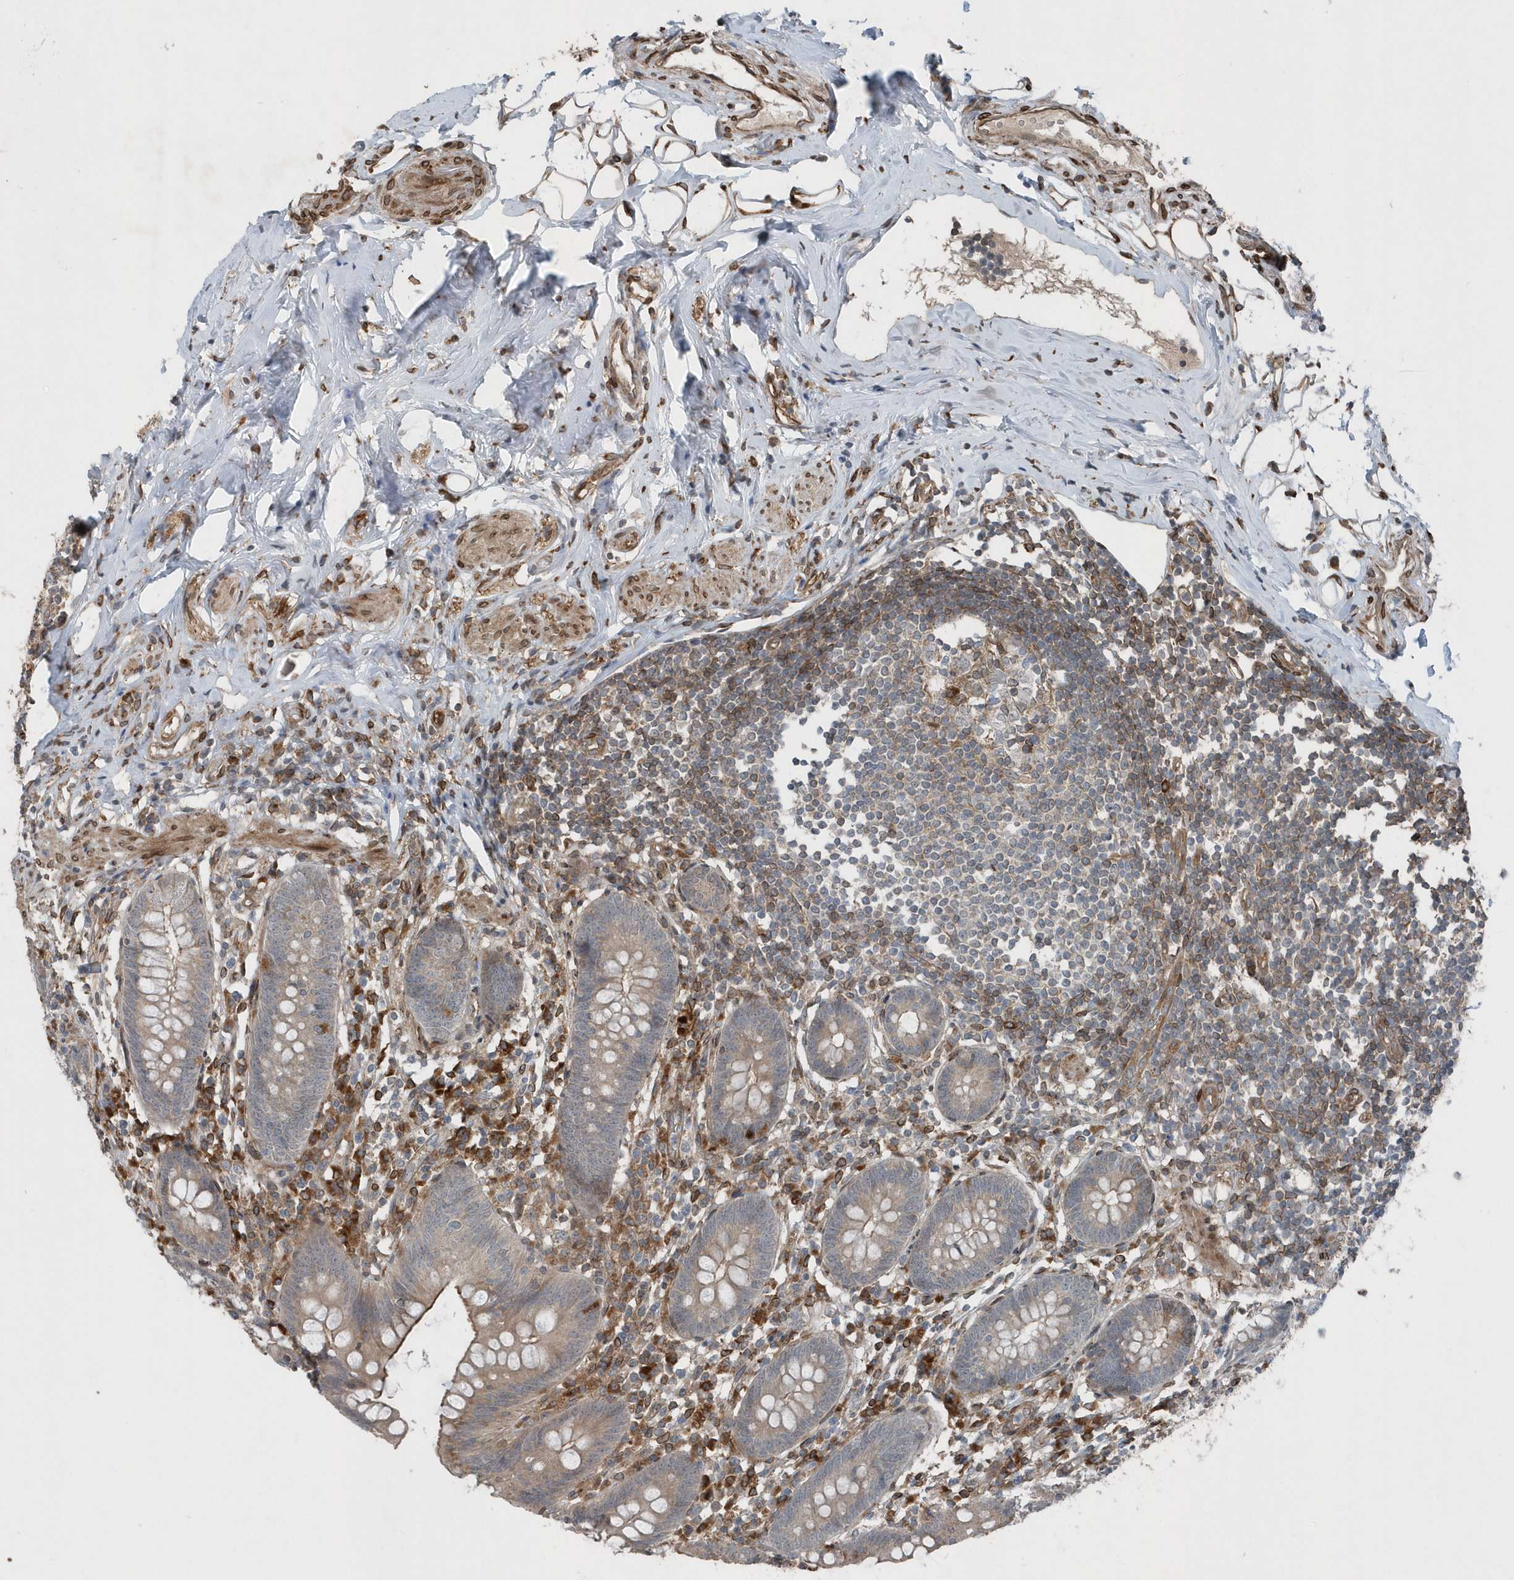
{"staining": {"intensity": "moderate", "quantity": "25%-75%", "location": "cytoplasmic/membranous"}, "tissue": "appendix", "cell_type": "Glandular cells", "image_type": "normal", "snomed": [{"axis": "morphology", "description": "Normal tissue, NOS"}, {"axis": "topography", "description": "Appendix"}], "caption": "IHC image of benign appendix stained for a protein (brown), which reveals medium levels of moderate cytoplasmic/membranous positivity in about 25%-75% of glandular cells.", "gene": "MCC", "patient": {"sex": "female", "age": 62}}